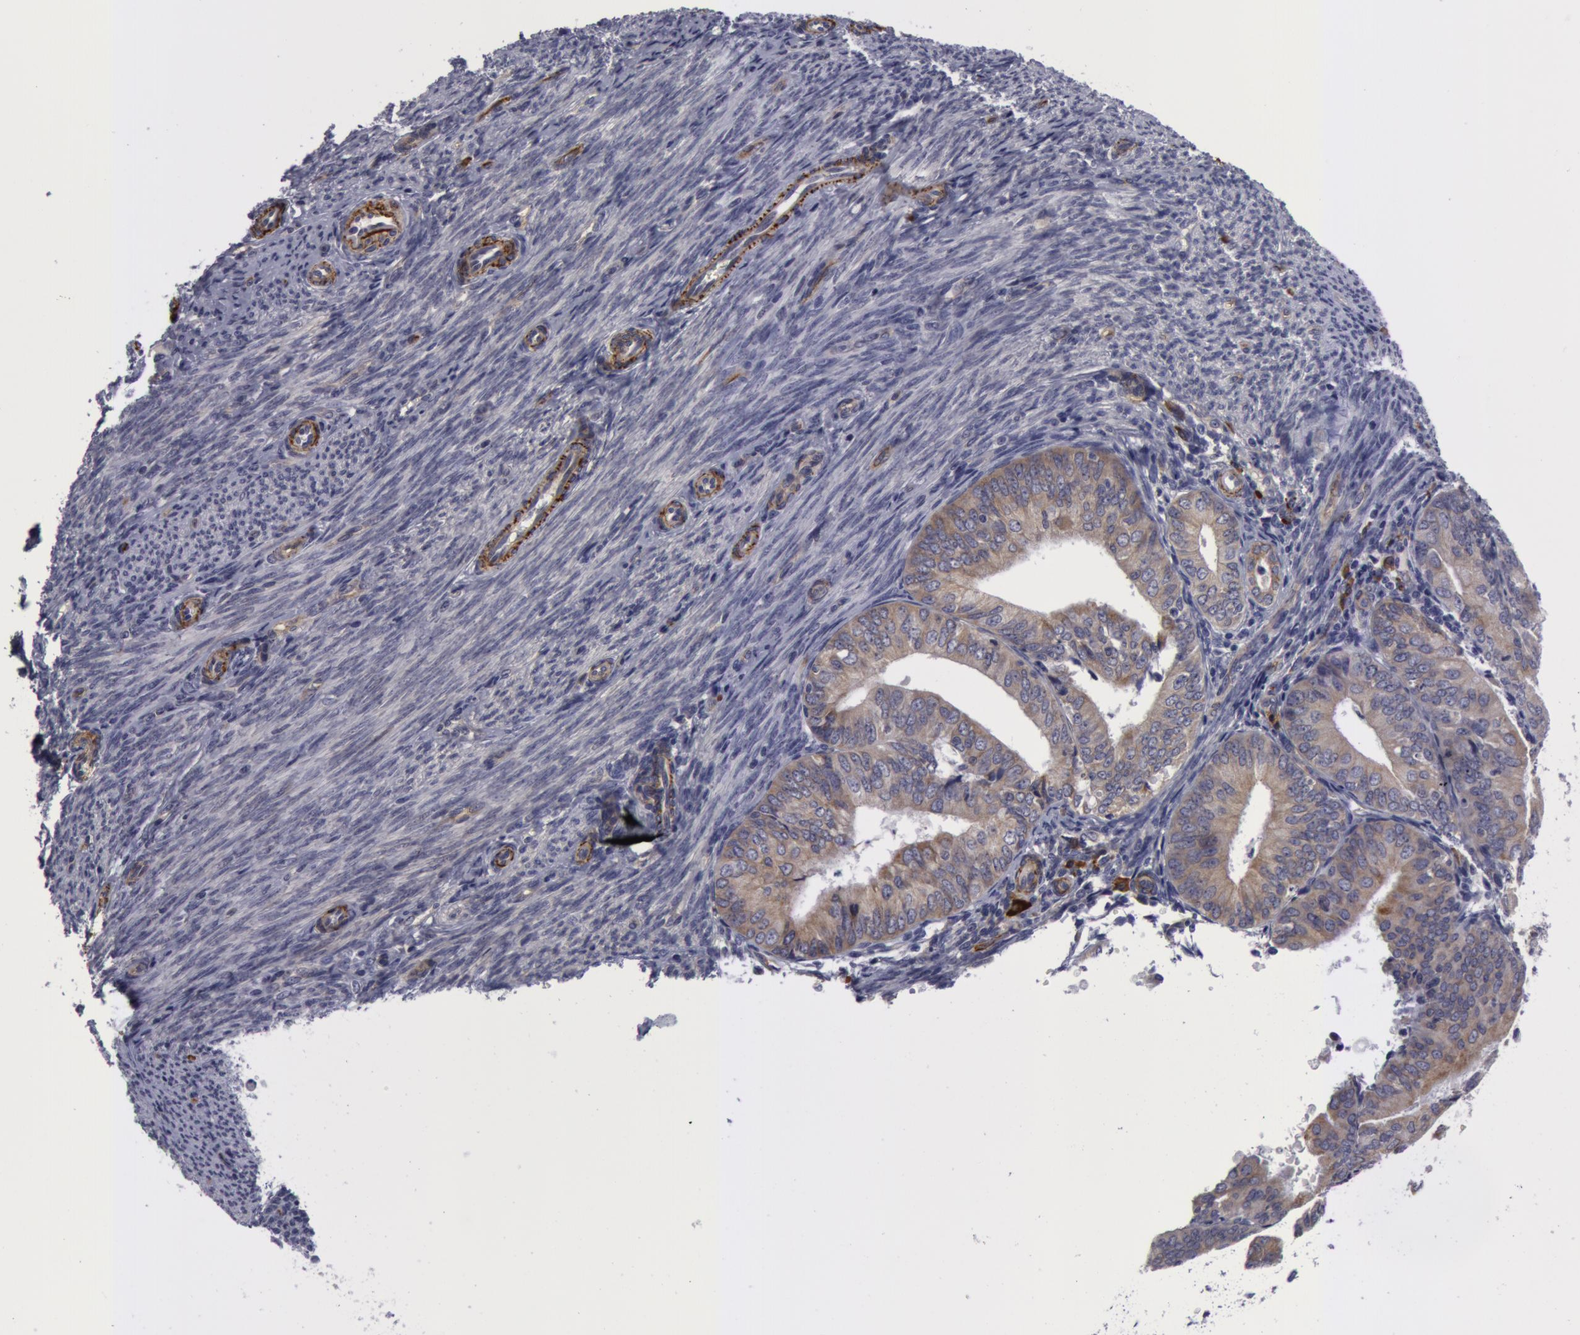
{"staining": {"intensity": "weak", "quantity": "25%-75%", "location": "cytoplasmic/membranous"}, "tissue": "endometrial cancer", "cell_type": "Tumor cells", "image_type": "cancer", "snomed": [{"axis": "morphology", "description": "Adenocarcinoma, NOS"}, {"axis": "topography", "description": "Endometrium"}], "caption": "A low amount of weak cytoplasmic/membranous positivity is appreciated in approximately 25%-75% of tumor cells in endometrial cancer tissue.", "gene": "IL23A", "patient": {"sex": "female", "age": 79}}